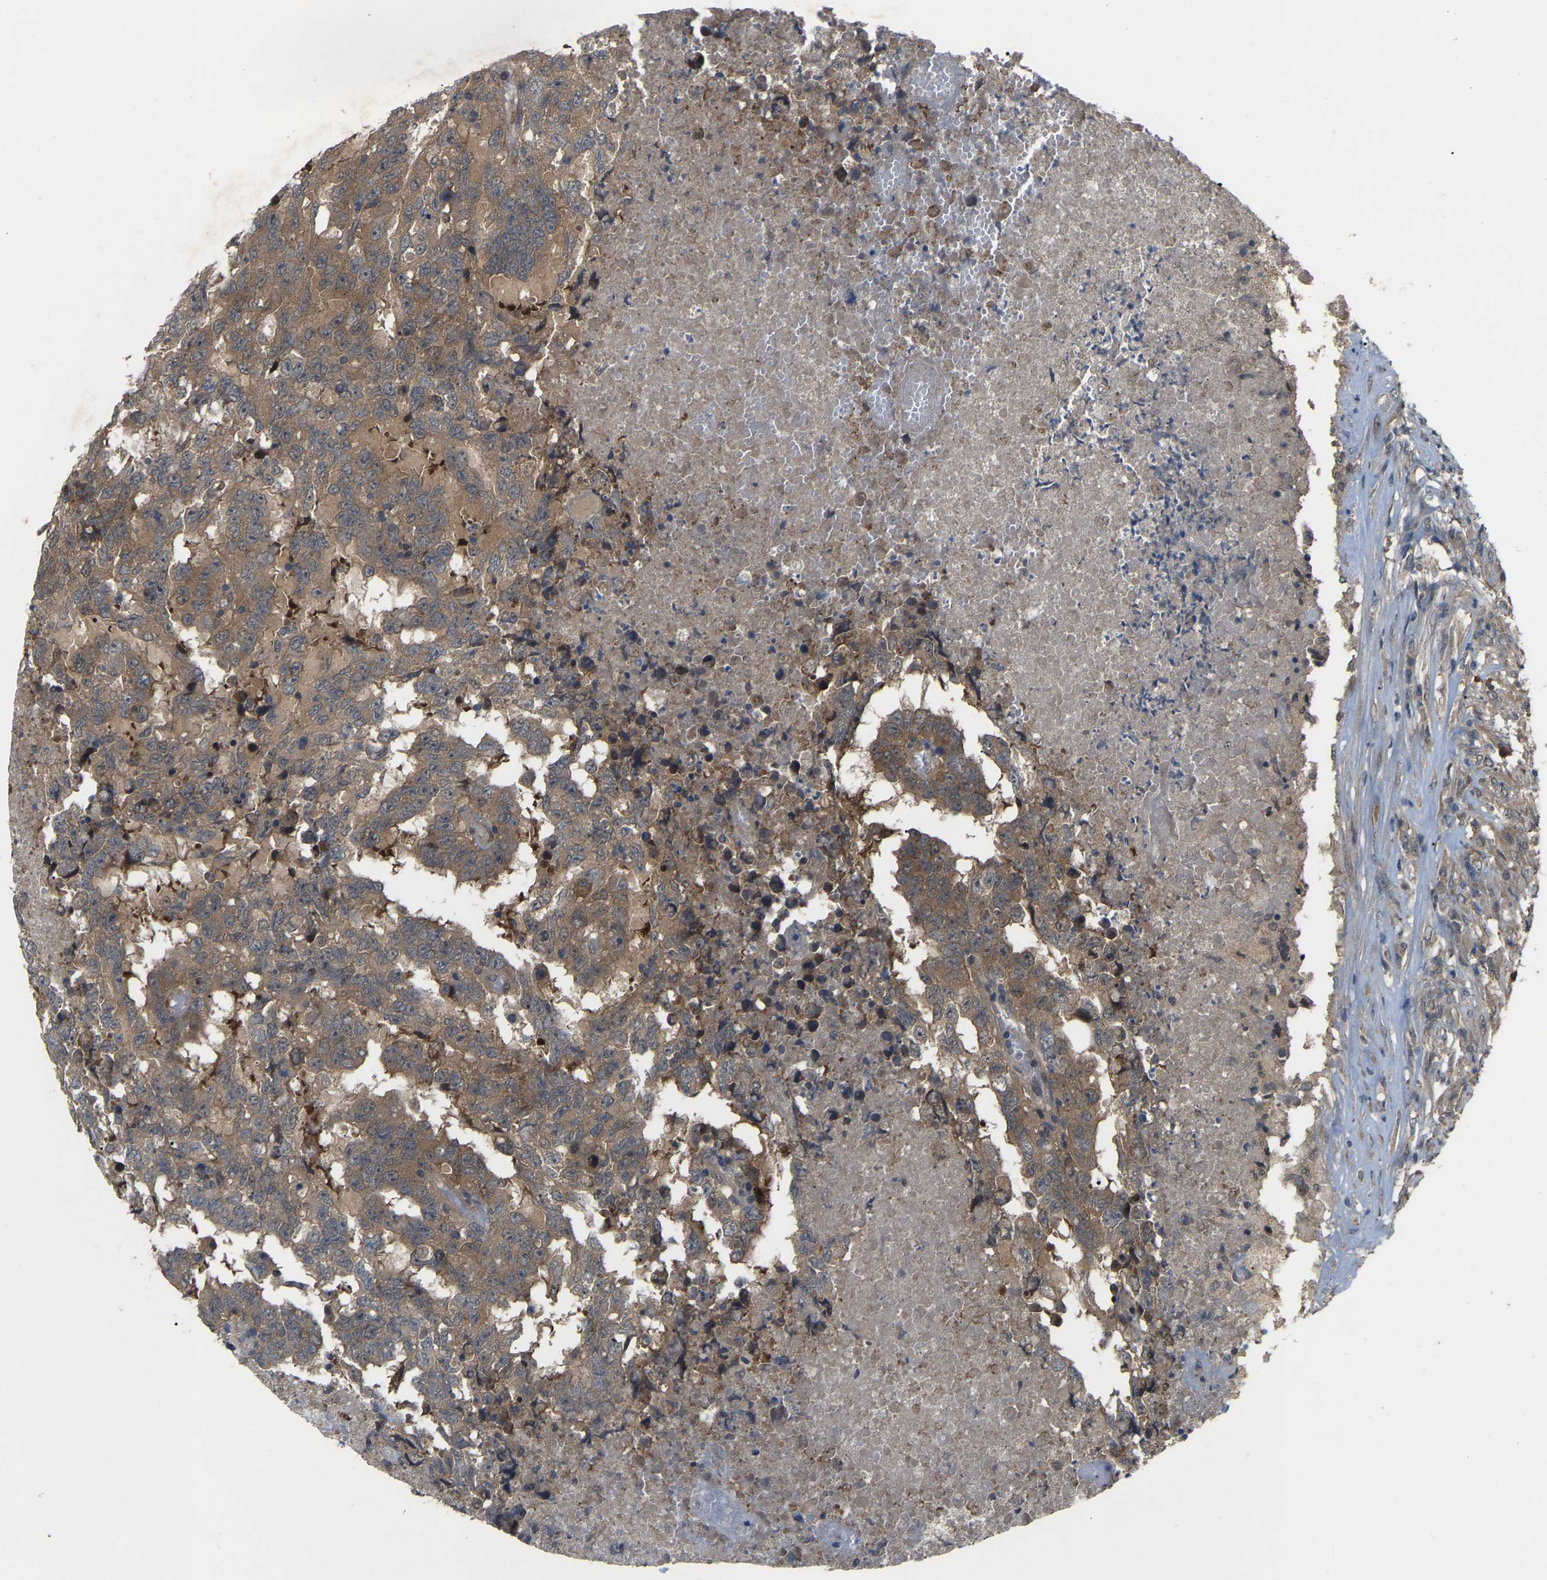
{"staining": {"intensity": "moderate", "quantity": ">75%", "location": "cytoplasmic/membranous"}, "tissue": "testis cancer", "cell_type": "Tumor cells", "image_type": "cancer", "snomed": [{"axis": "morphology", "description": "Necrosis, NOS"}, {"axis": "morphology", "description": "Carcinoma, Embryonal, NOS"}, {"axis": "topography", "description": "Testis"}], "caption": "Protein analysis of testis embryonal carcinoma tissue reveals moderate cytoplasmic/membranous positivity in about >75% of tumor cells.", "gene": "CROT", "patient": {"sex": "male", "age": 19}}